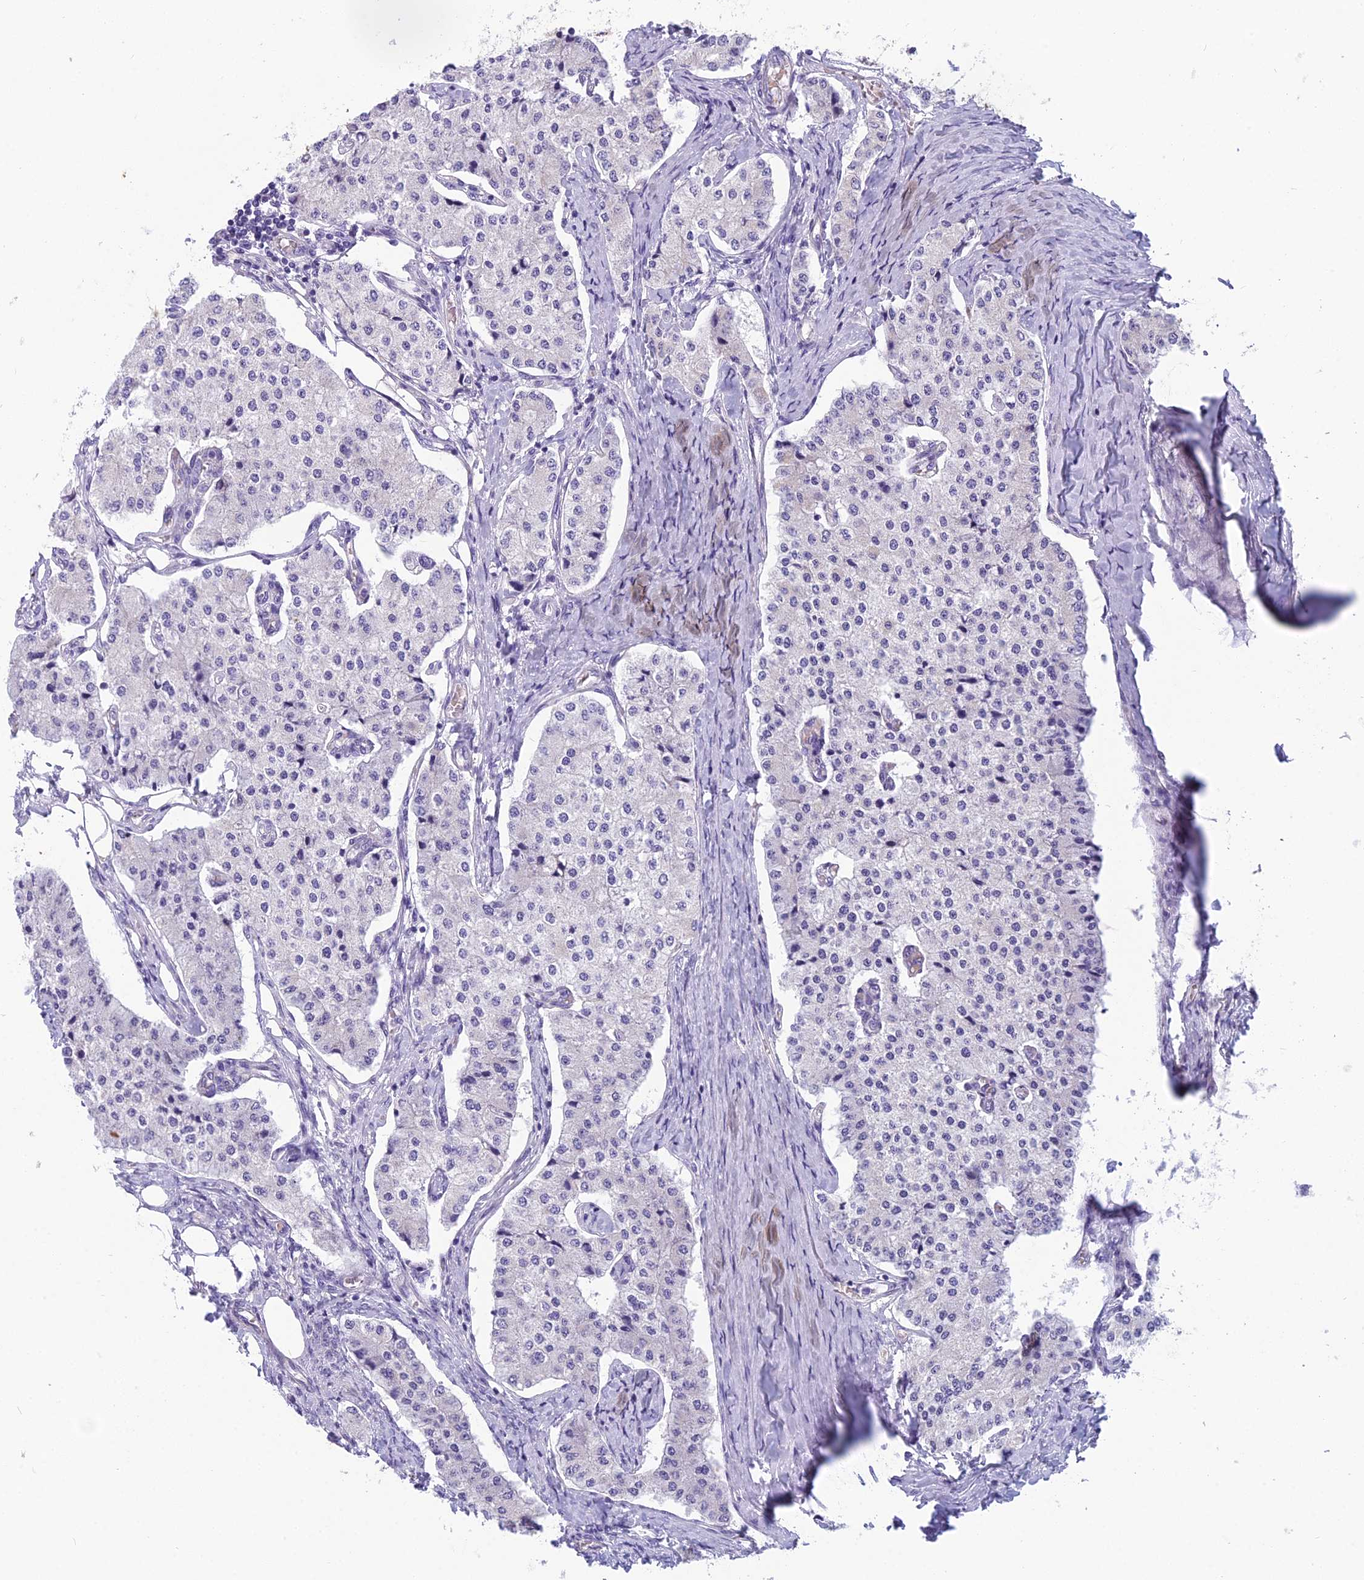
{"staining": {"intensity": "negative", "quantity": "none", "location": "none"}, "tissue": "carcinoid", "cell_type": "Tumor cells", "image_type": "cancer", "snomed": [{"axis": "morphology", "description": "Carcinoid, malignant, NOS"}, {"axis": "topography", "description": "Colon"}], "caption": "Tumor cells show no significant positivity in carcinoid.", "gene": "RBM41", "patient": {"sex": "female", "age": 52}}